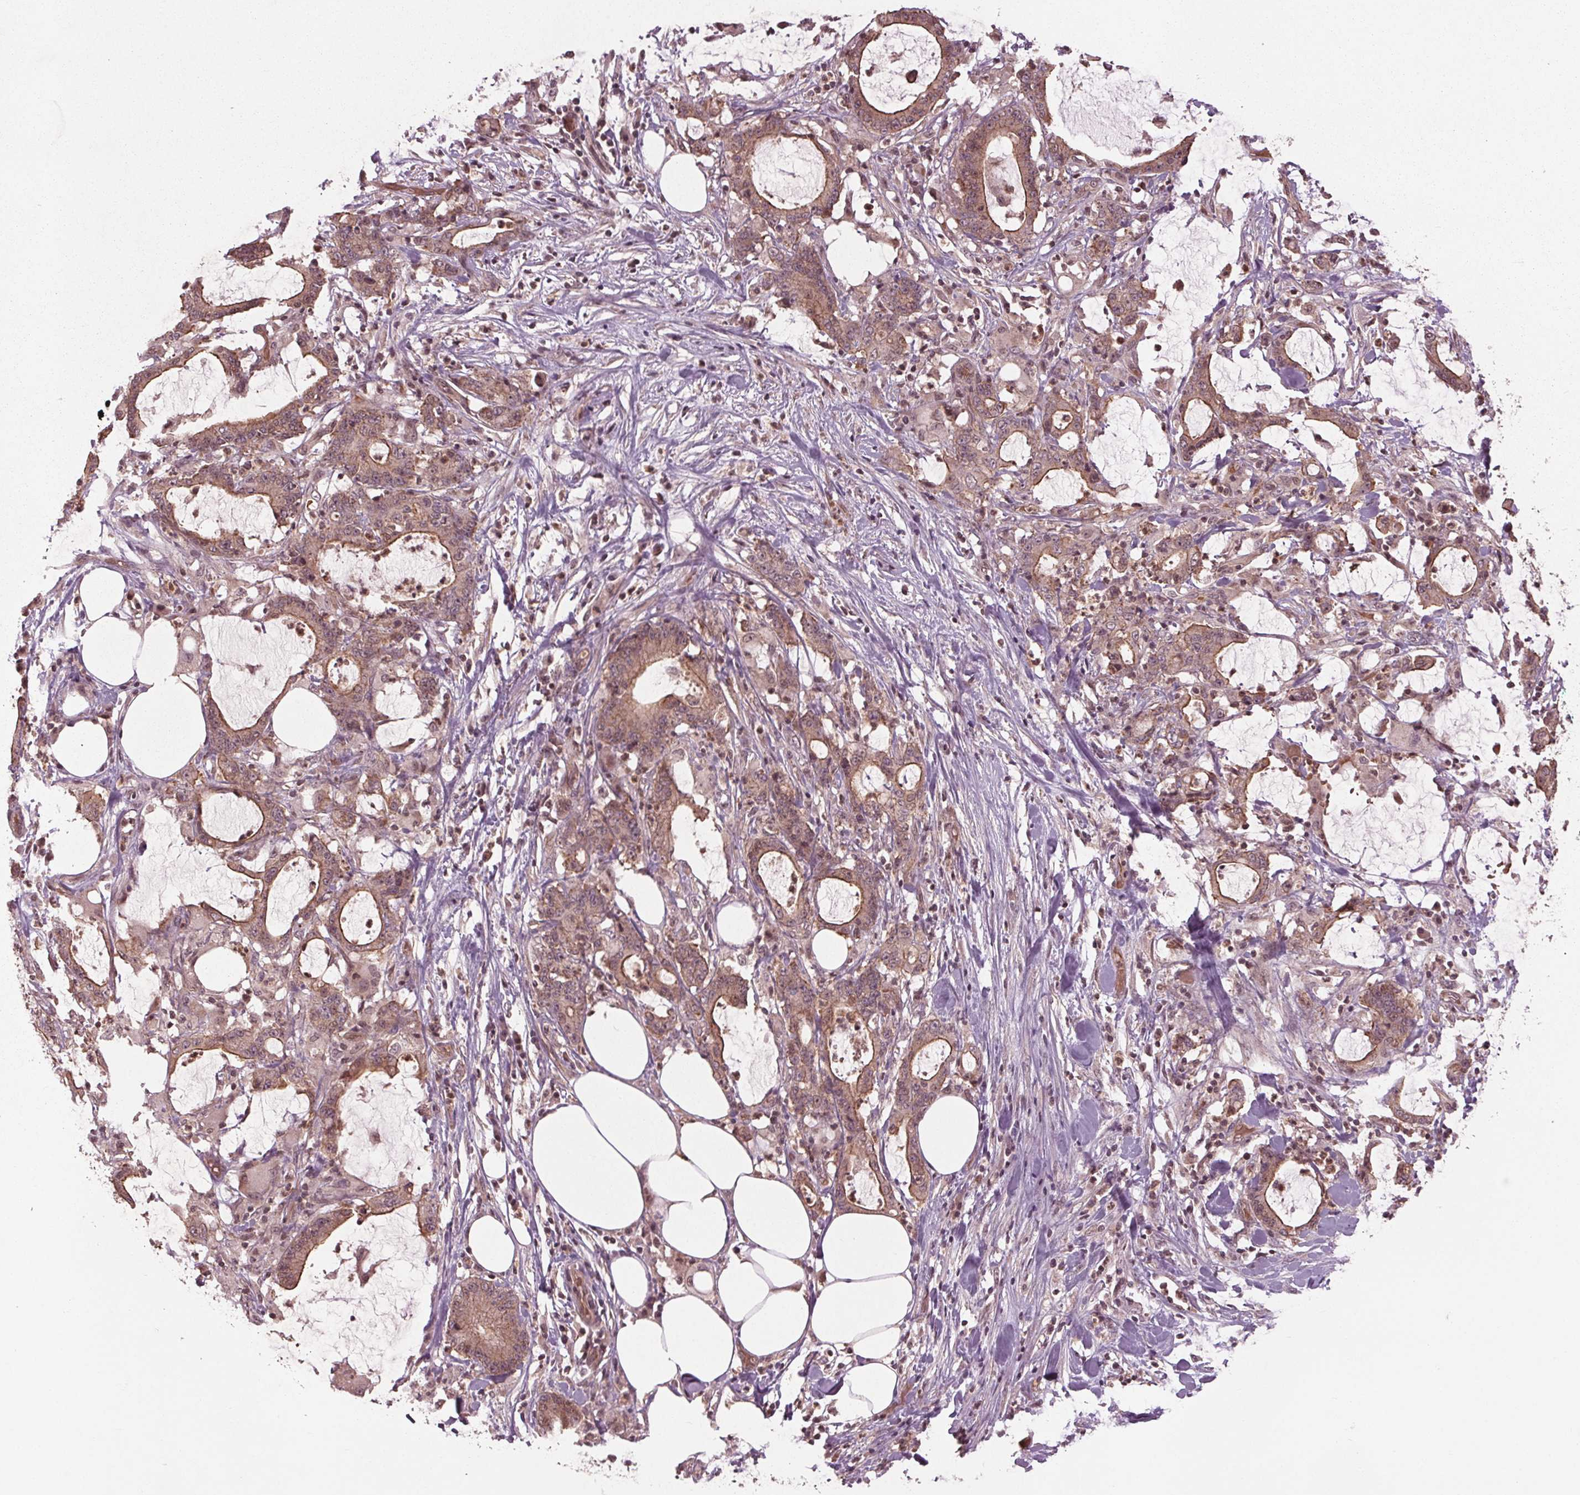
{"staining": {"intensity": "moderate", "quantity": ">75%", "location": "cytoplasmic/membranous"}, "tissue": "stomach cancer", "cell_type": "Tumor cells", "image_type": "cancer", "snomed": [{"axis": "morphology", "description": "Adenocarcinoma, NOS"}, {"axis": "topography", "description": "Stomach, upper"}], "caption": "This photomicrograph displays stomach adenocarcinoma stained with immunohistochemistry to label a protein in brown. The cytoplasmic/membranous of tumor cells show moderate positivity for the protein. Nuclei are counter-stained blue.", "gene": "BTBD1", "patient": {"sex": "male", "age": 68}}